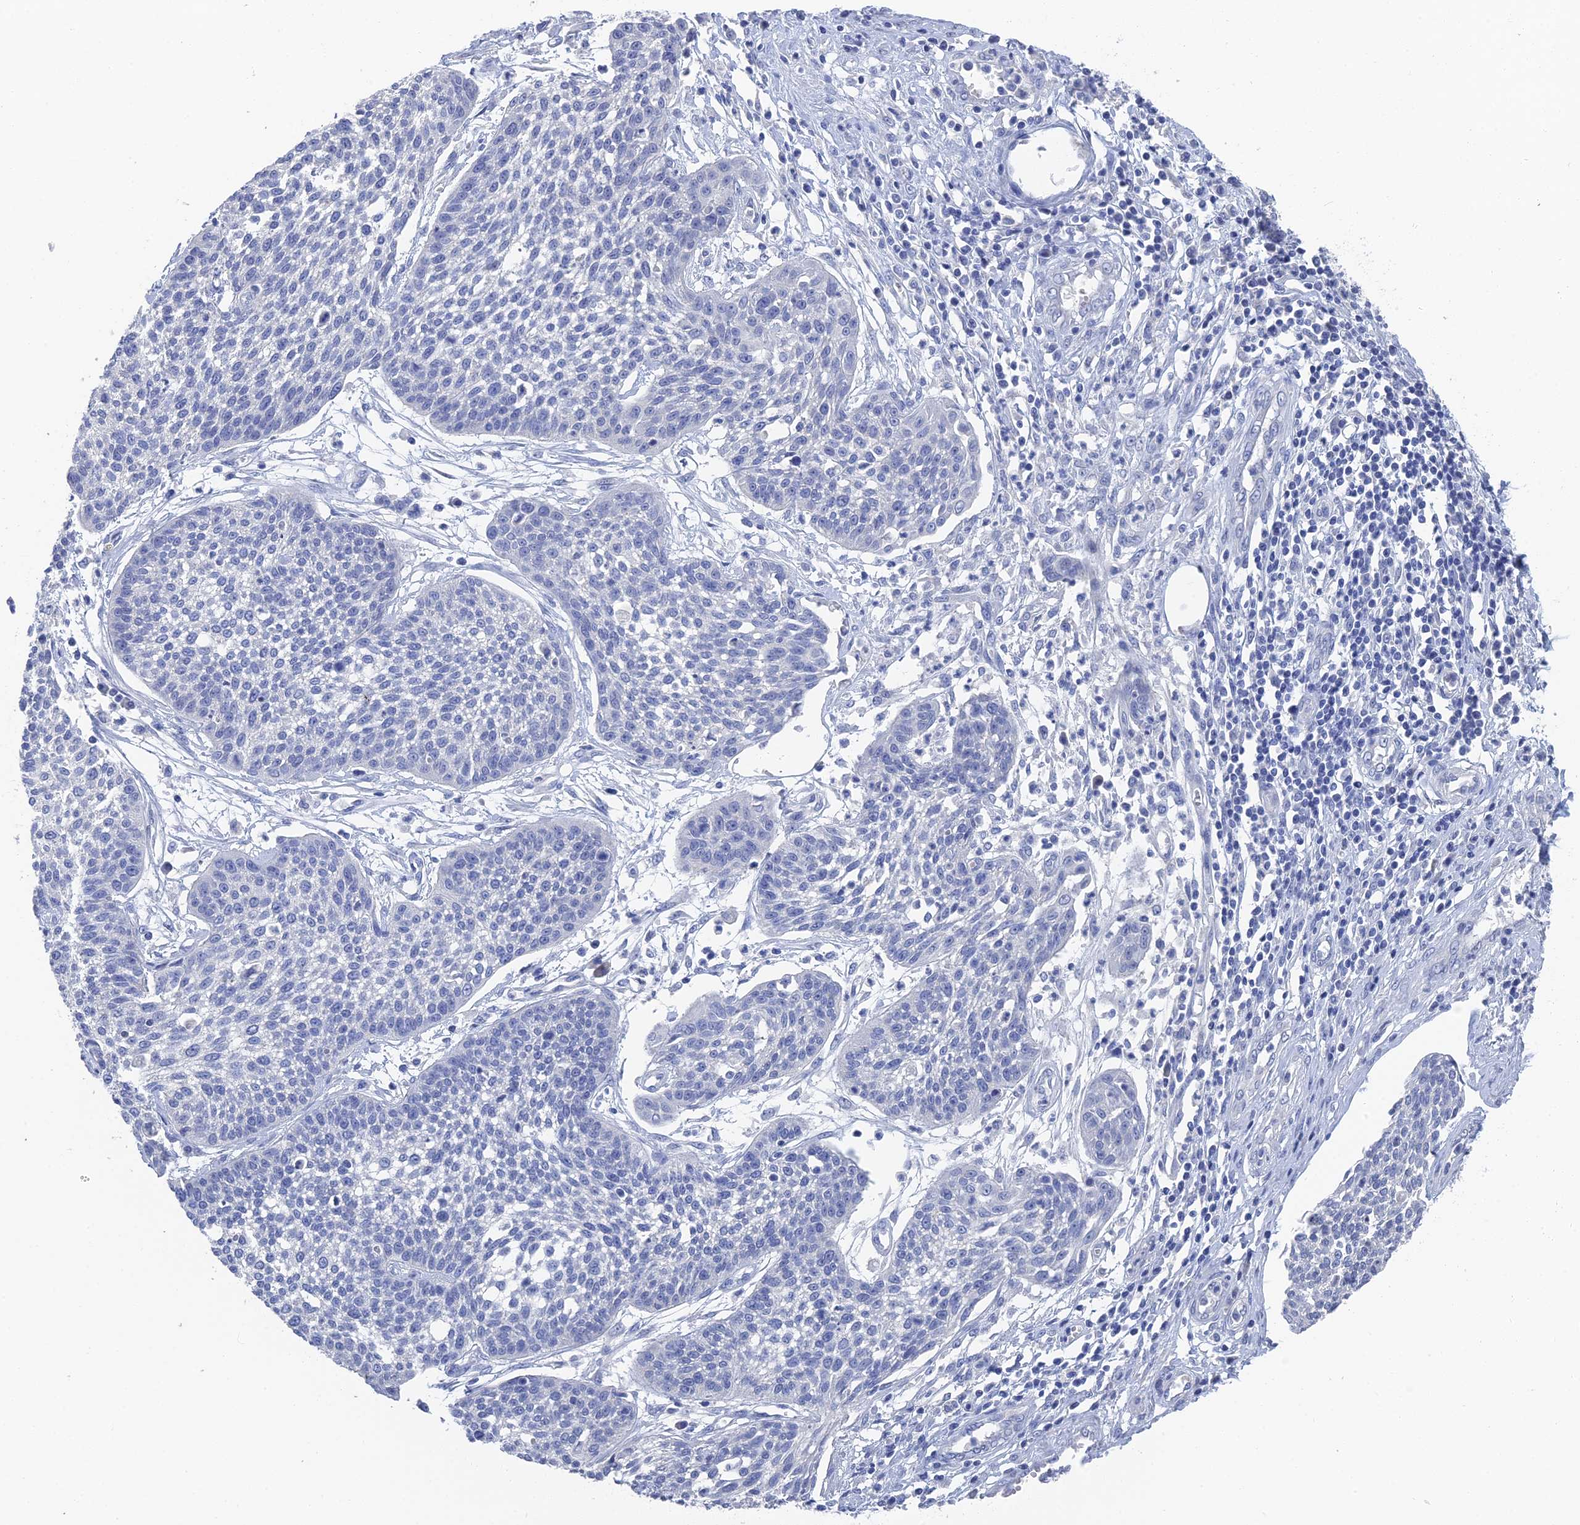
{"staining": {"intensity": "negative", "quantity": "none", "location": "none"}, "tissue": "cervical cancer", "cell_type": "Tumor cells", "image_type": "cancer", "snomed": [{"axis": "morphology", "description": "Squamous cell carcinoma, NOS"}, {"axis": "topography", "description": "Cervix"}], "caption": "Tumor cells are negative for protein expression in human cervical squamous cell carcinoma. (Stains: DAB immunohistochemistry with hematoxylin counter stain, Microscopy: brightfield microscopy at high magnification).", "gene": "GFAP", "patient": {"sex": "female", "age": 34}}